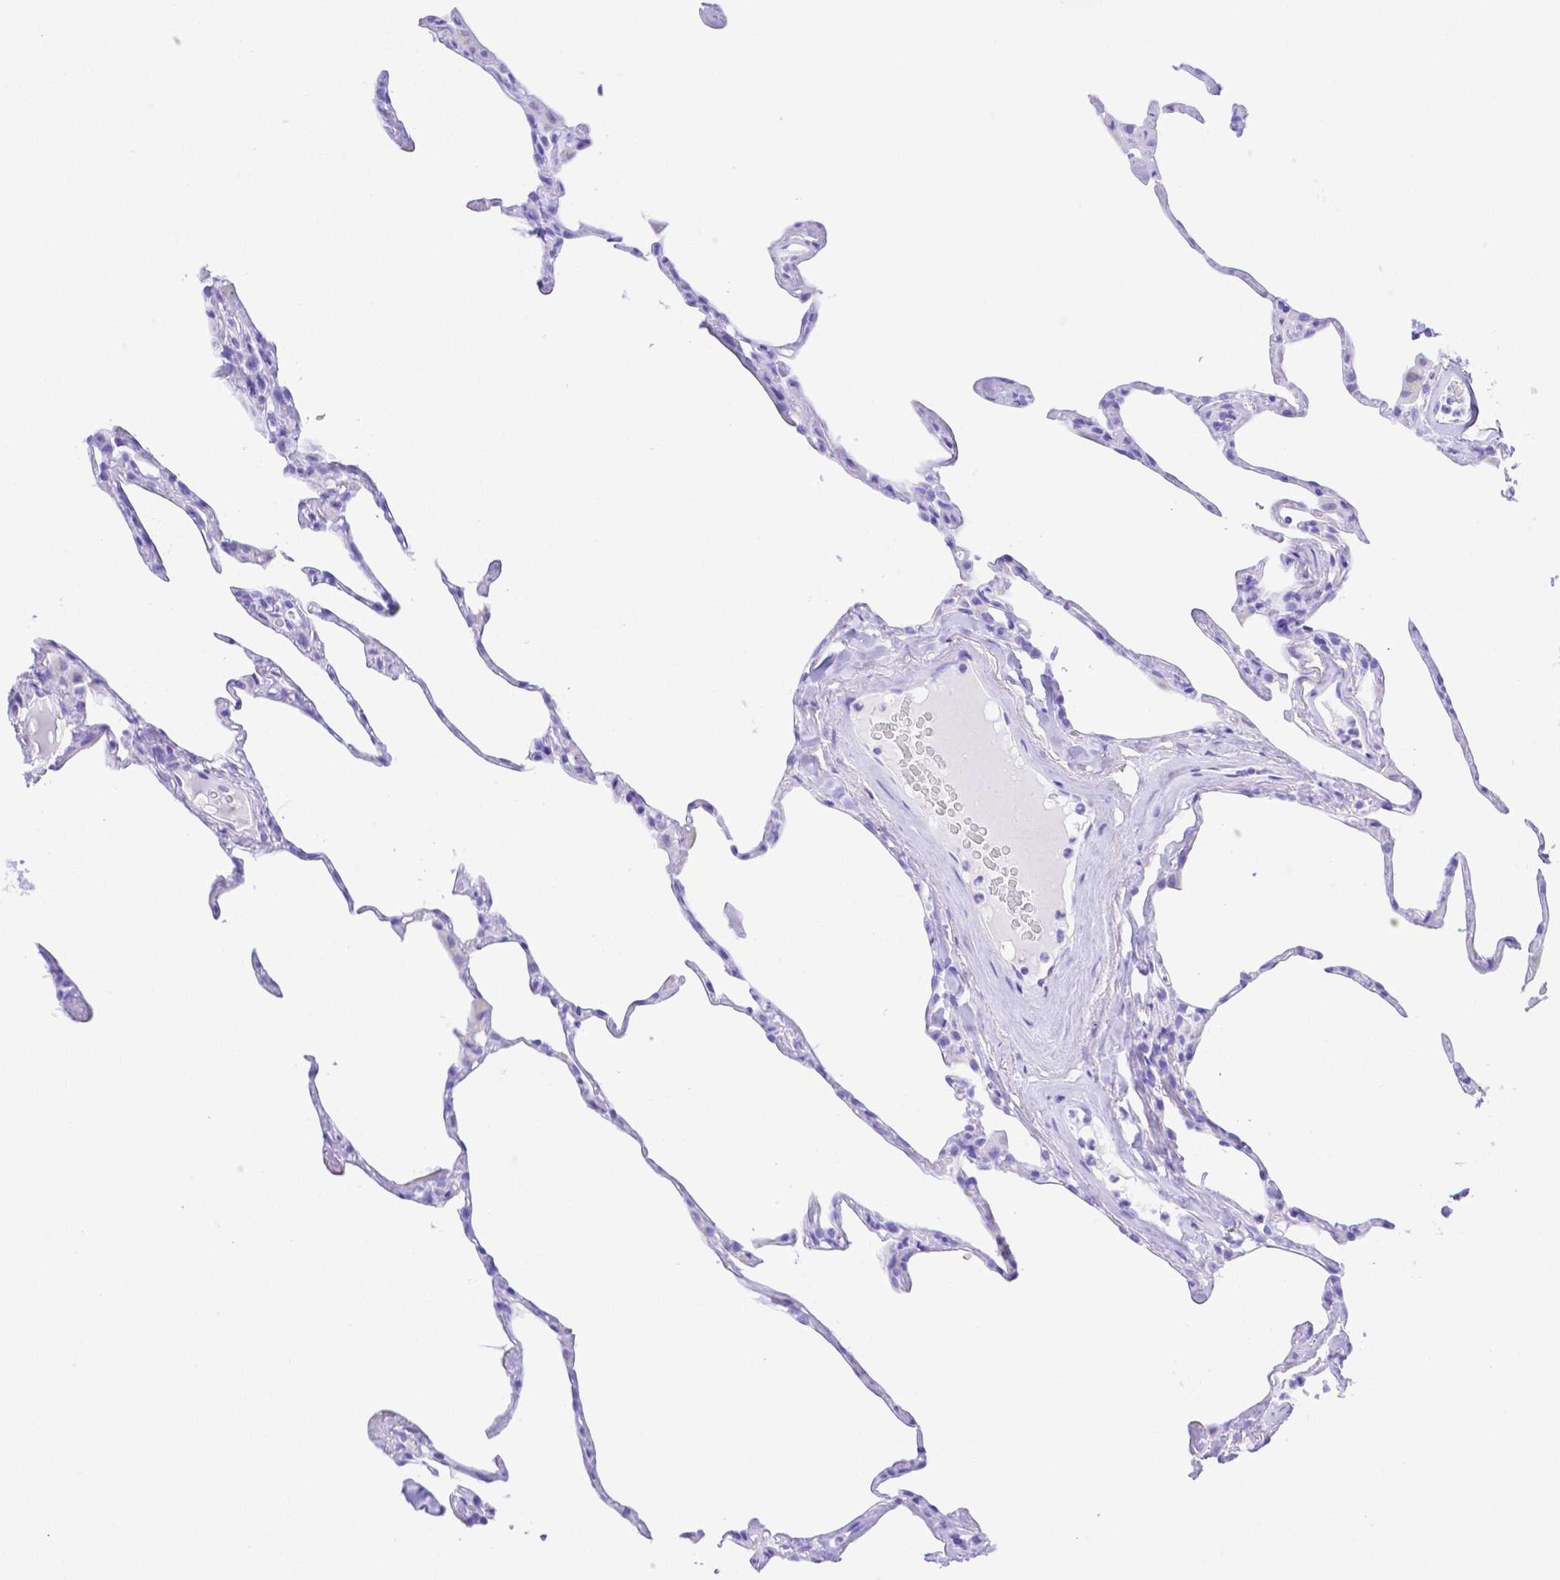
{"staining": {"intensity": "negative", "quantity": "none", "location": "none"}, "tissue": "lung", "cell_type": "Alveolar cells", "image_type": "normal", "snomed": [{"axis": "morphology", "description": "Normal tissue, NOS"}, {"axis": "topography", "description": "Lung"}], "caption": "Immunohistochemistry (IHC) of benign human lung demonstrates no staining in alveolar cells.", "gene": "SMR3A", "patient": {"sex": "male", "age": 65}}